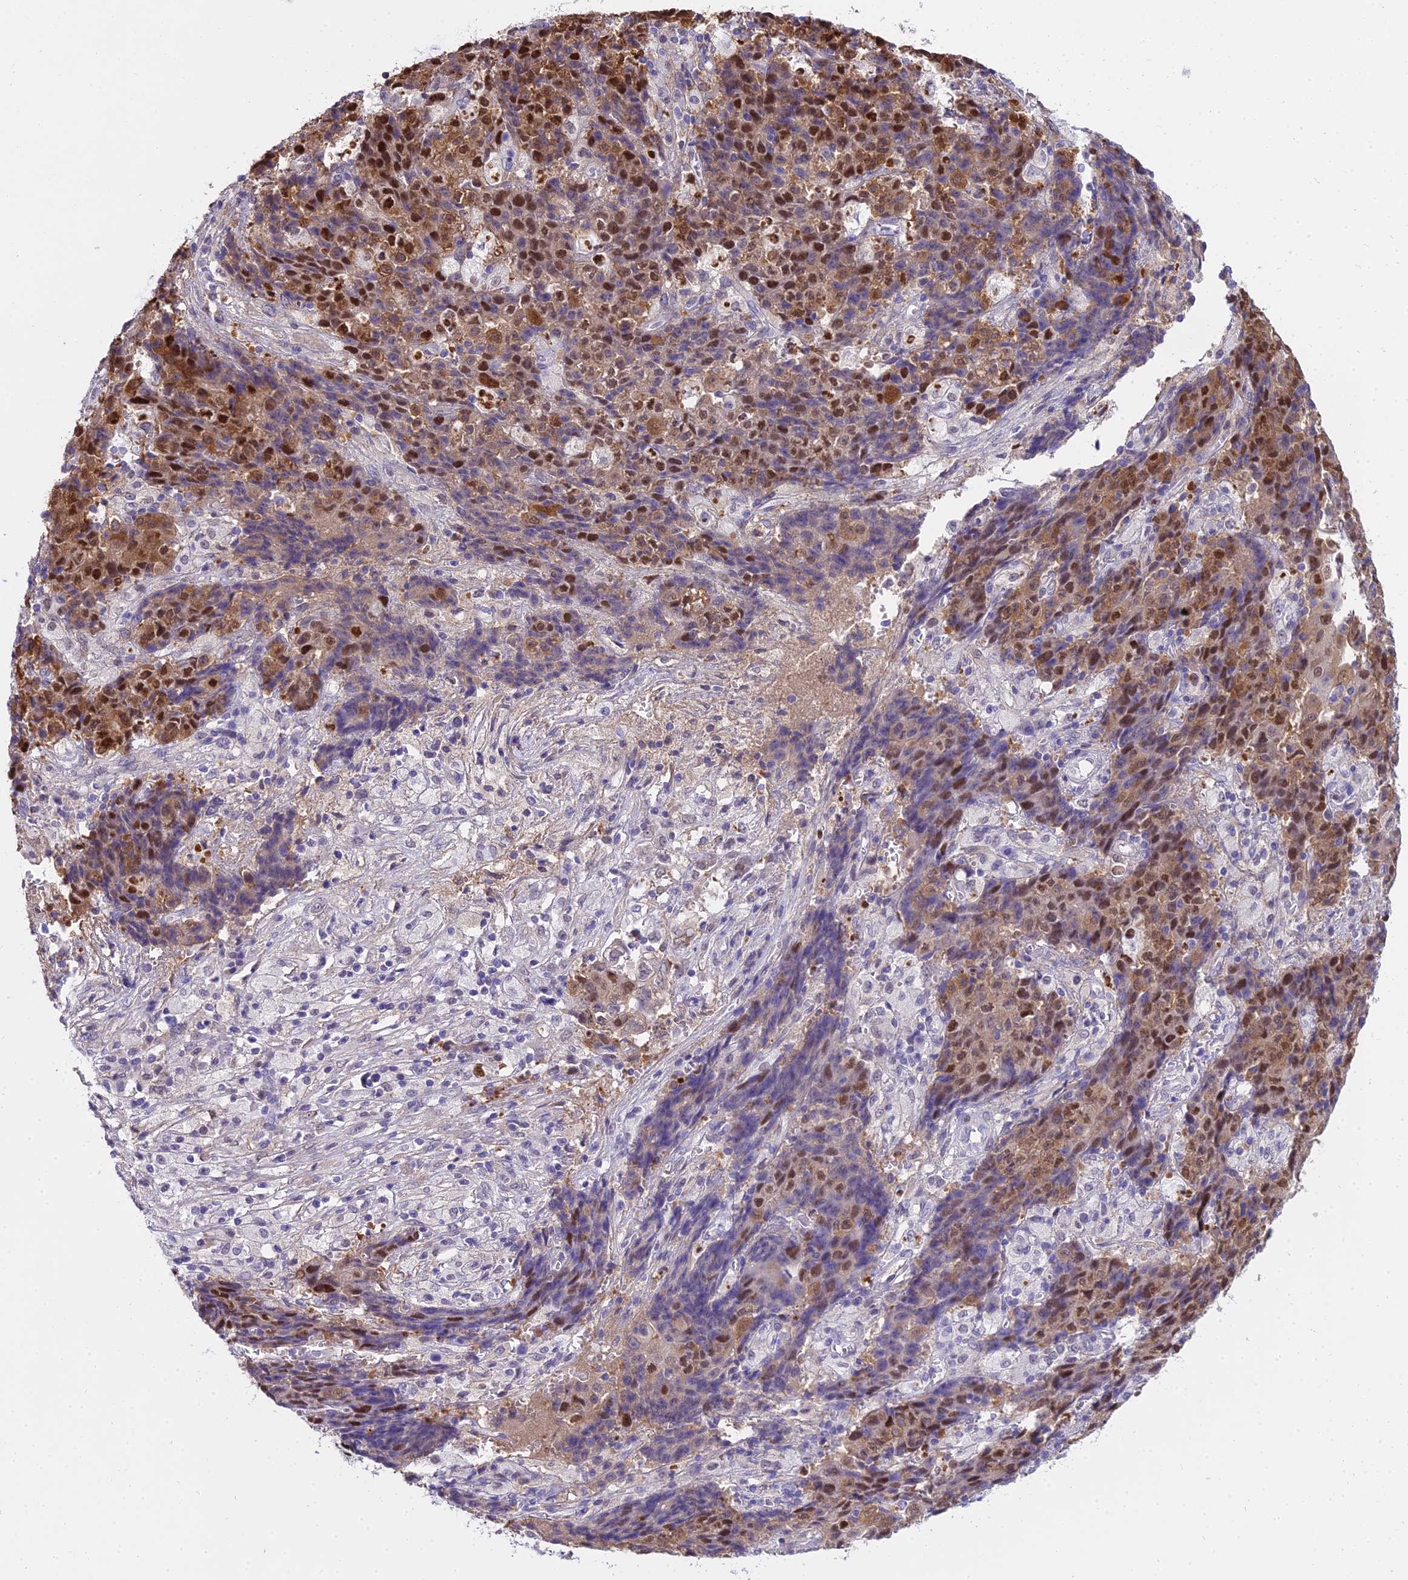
{"staining": {"intensity": "moderate", "quantity": "25%-75%", "location": "nuclear"}, "tissue": "ovarian cancer", "cell_type": "Tumor cells", "image_type": "cancer", "snomed": [{"axis": "morphology", "description": "Carcinoma, endometroid"}, {"axis": "topography", "description": "Ovary"}], "caption": "Immunohistochemical staining of human ovarian cancer (endometroid carcinoma) demonstrates medium levels of moderate nuclear protein staining in about 25%-75% of tumor cells.", "gene": "MAT2A", "patient": {"sex": "female", "age": 42}}